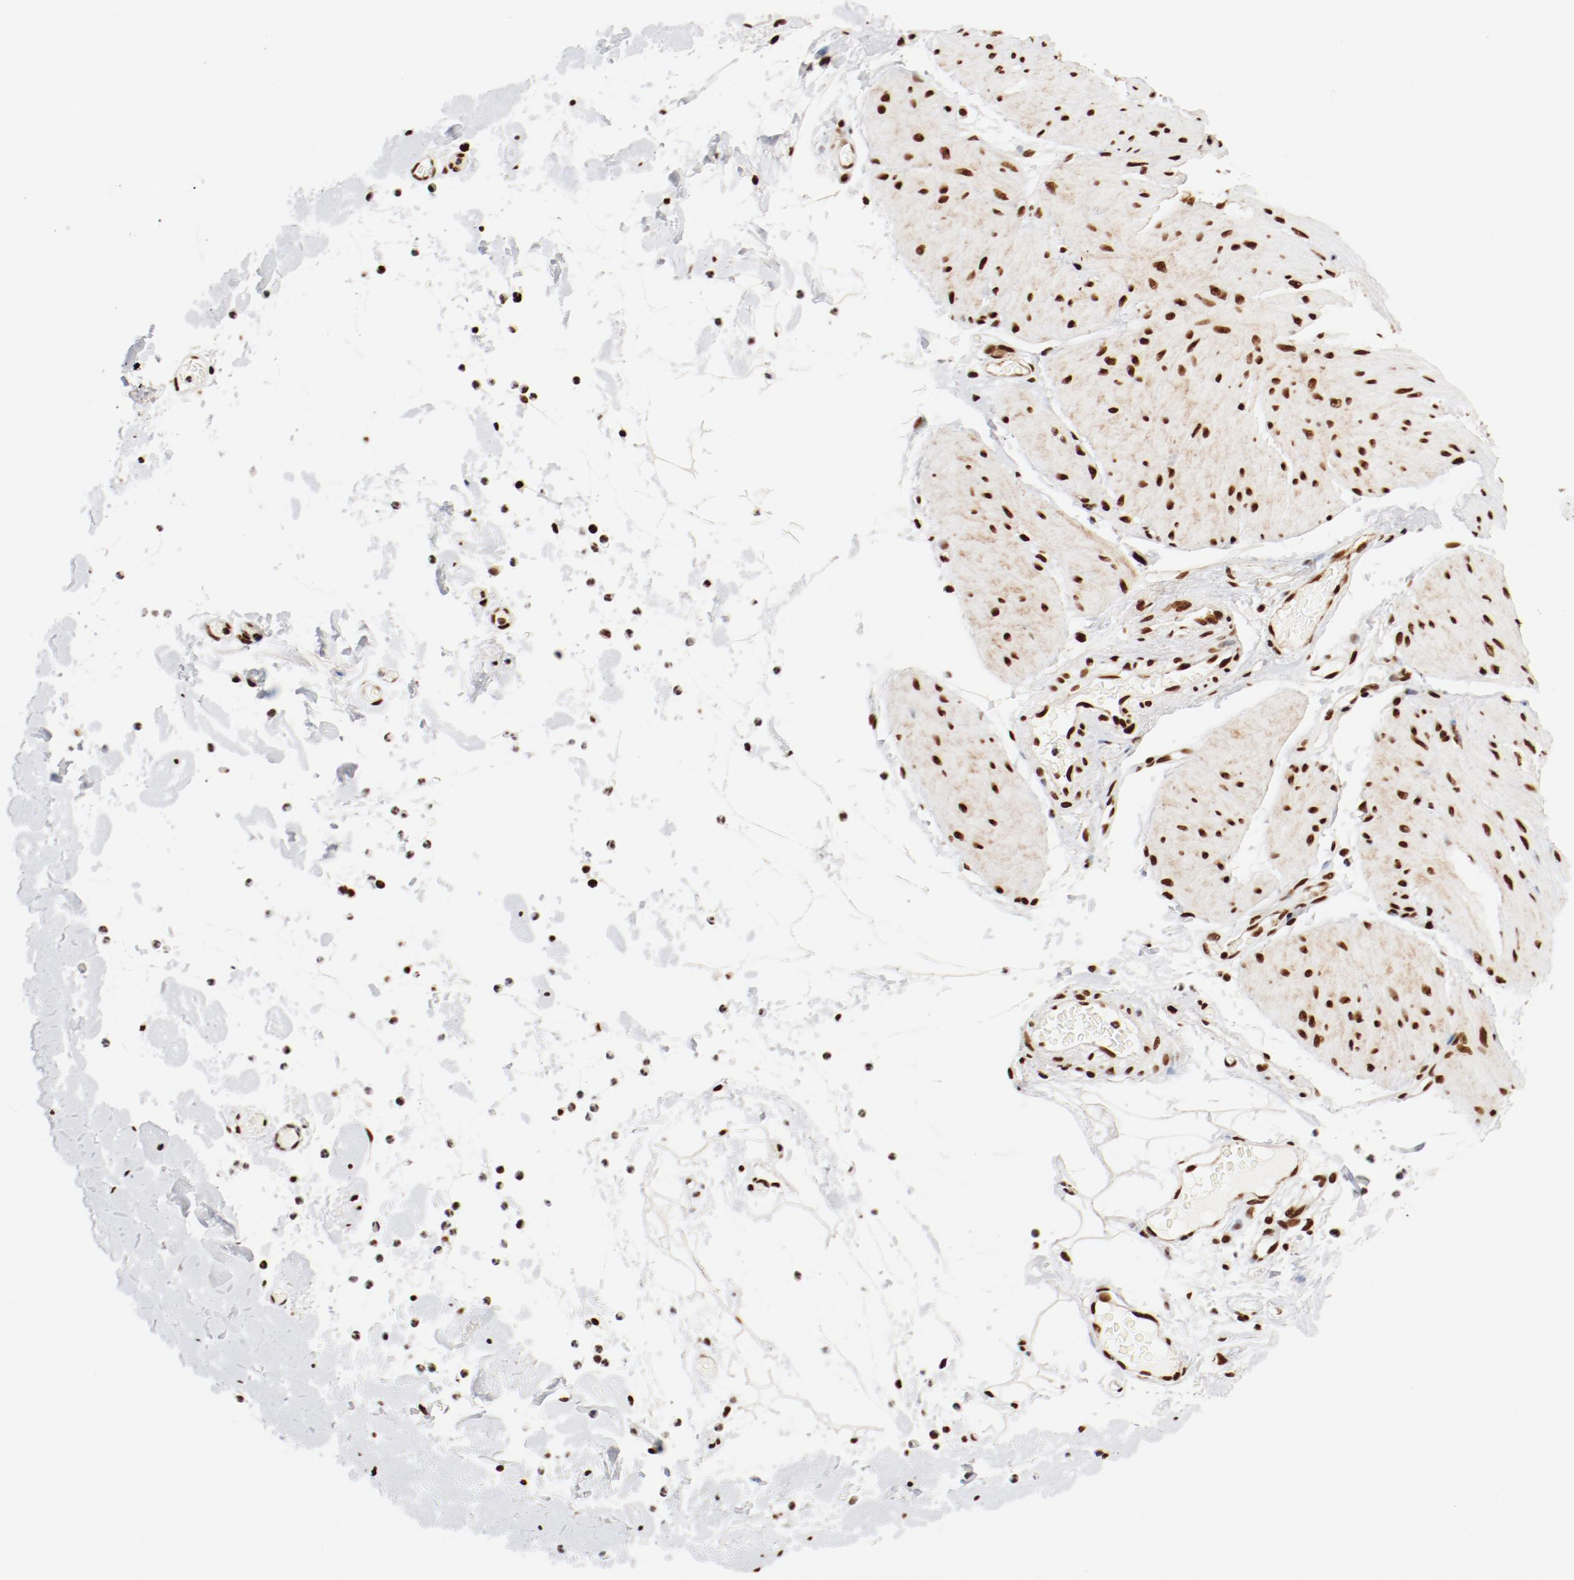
{"staining": {"intensity": "strong", "quantity": ">75%", "location": "nuclear"}, "tissue": "smooth muscle", "cell_type": "Smooth muscle cells", "image_type": "normal", "snomed": [{"axis": "morphology", "description": "Normal tissue, NOS"}, {"axis": "topography", "description": "Smooth muscle"}, {"axis": "topography", "description": "Colon"}], "caption": "About >75% of smooth muscle cells in benign smooth muscle show strong nuclear protein expression as visualized by brown immunohistochemical staining.", "gene": "CTBP1", "patient": {"sex": "male", "age": 67}}